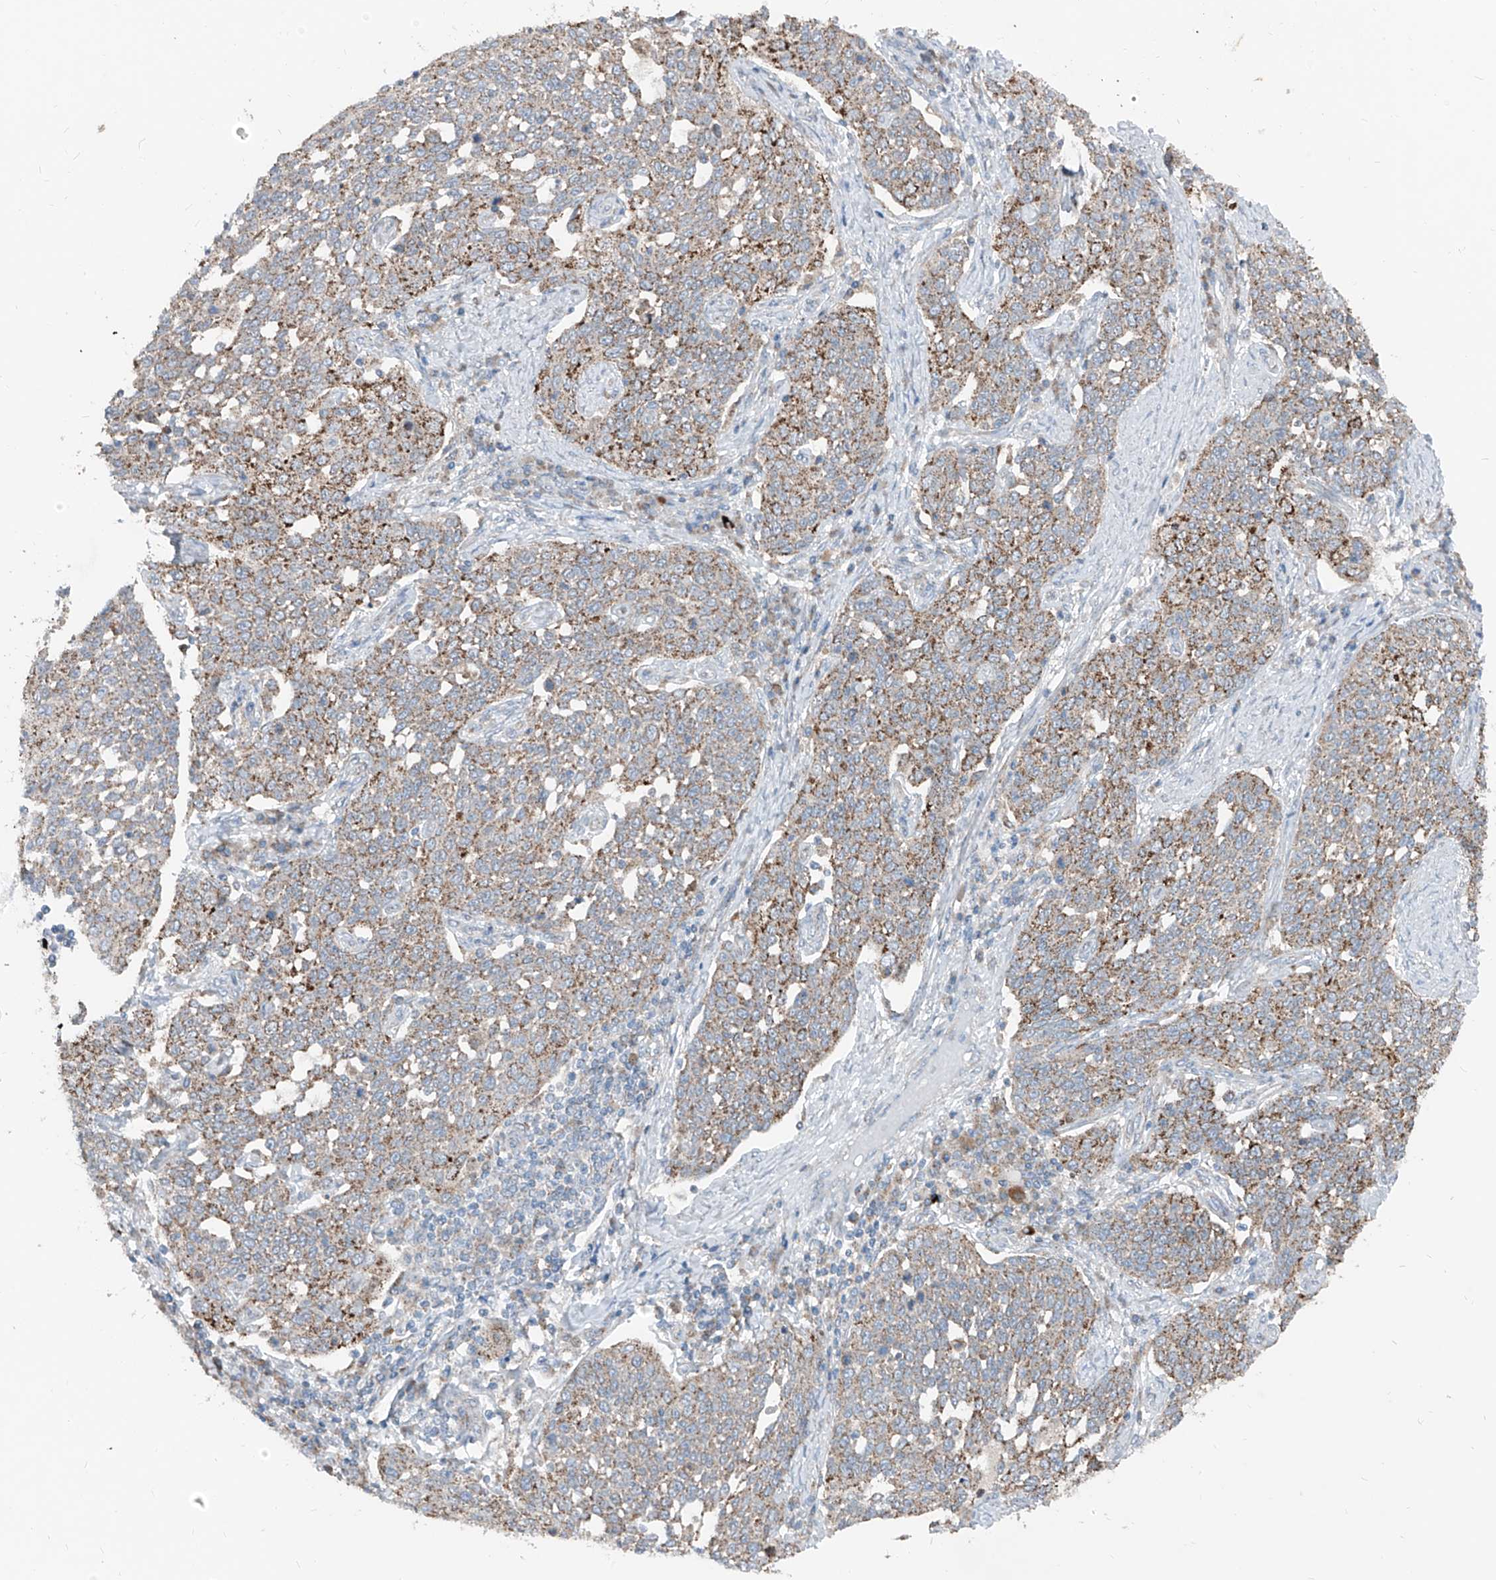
{"staining": {"intensity": "moderate", "quantity": ">75%", "location": "cytoplasmic/membranous"}, "tissue": "cervical cancer", "cell_type": "Tumor cells", "image_type": "cancer", "snomed": [{"axis": "morphology", "description": "Squamous cell carcinoma, NOS"}, {"axis": "topography", "description": "Cervix"}], "caption": "IHC photomicrograph of neoplastic tissue: cervical cancer stained using IHC shows medium levels of moderate protein expression localized specifically in the cytoplasmic/membranous of tumor cells, appearing as a cytoplasmic/membranous brown color.", "gene": "ABCD3", "patient": {"sex": "female", "age": 34}}